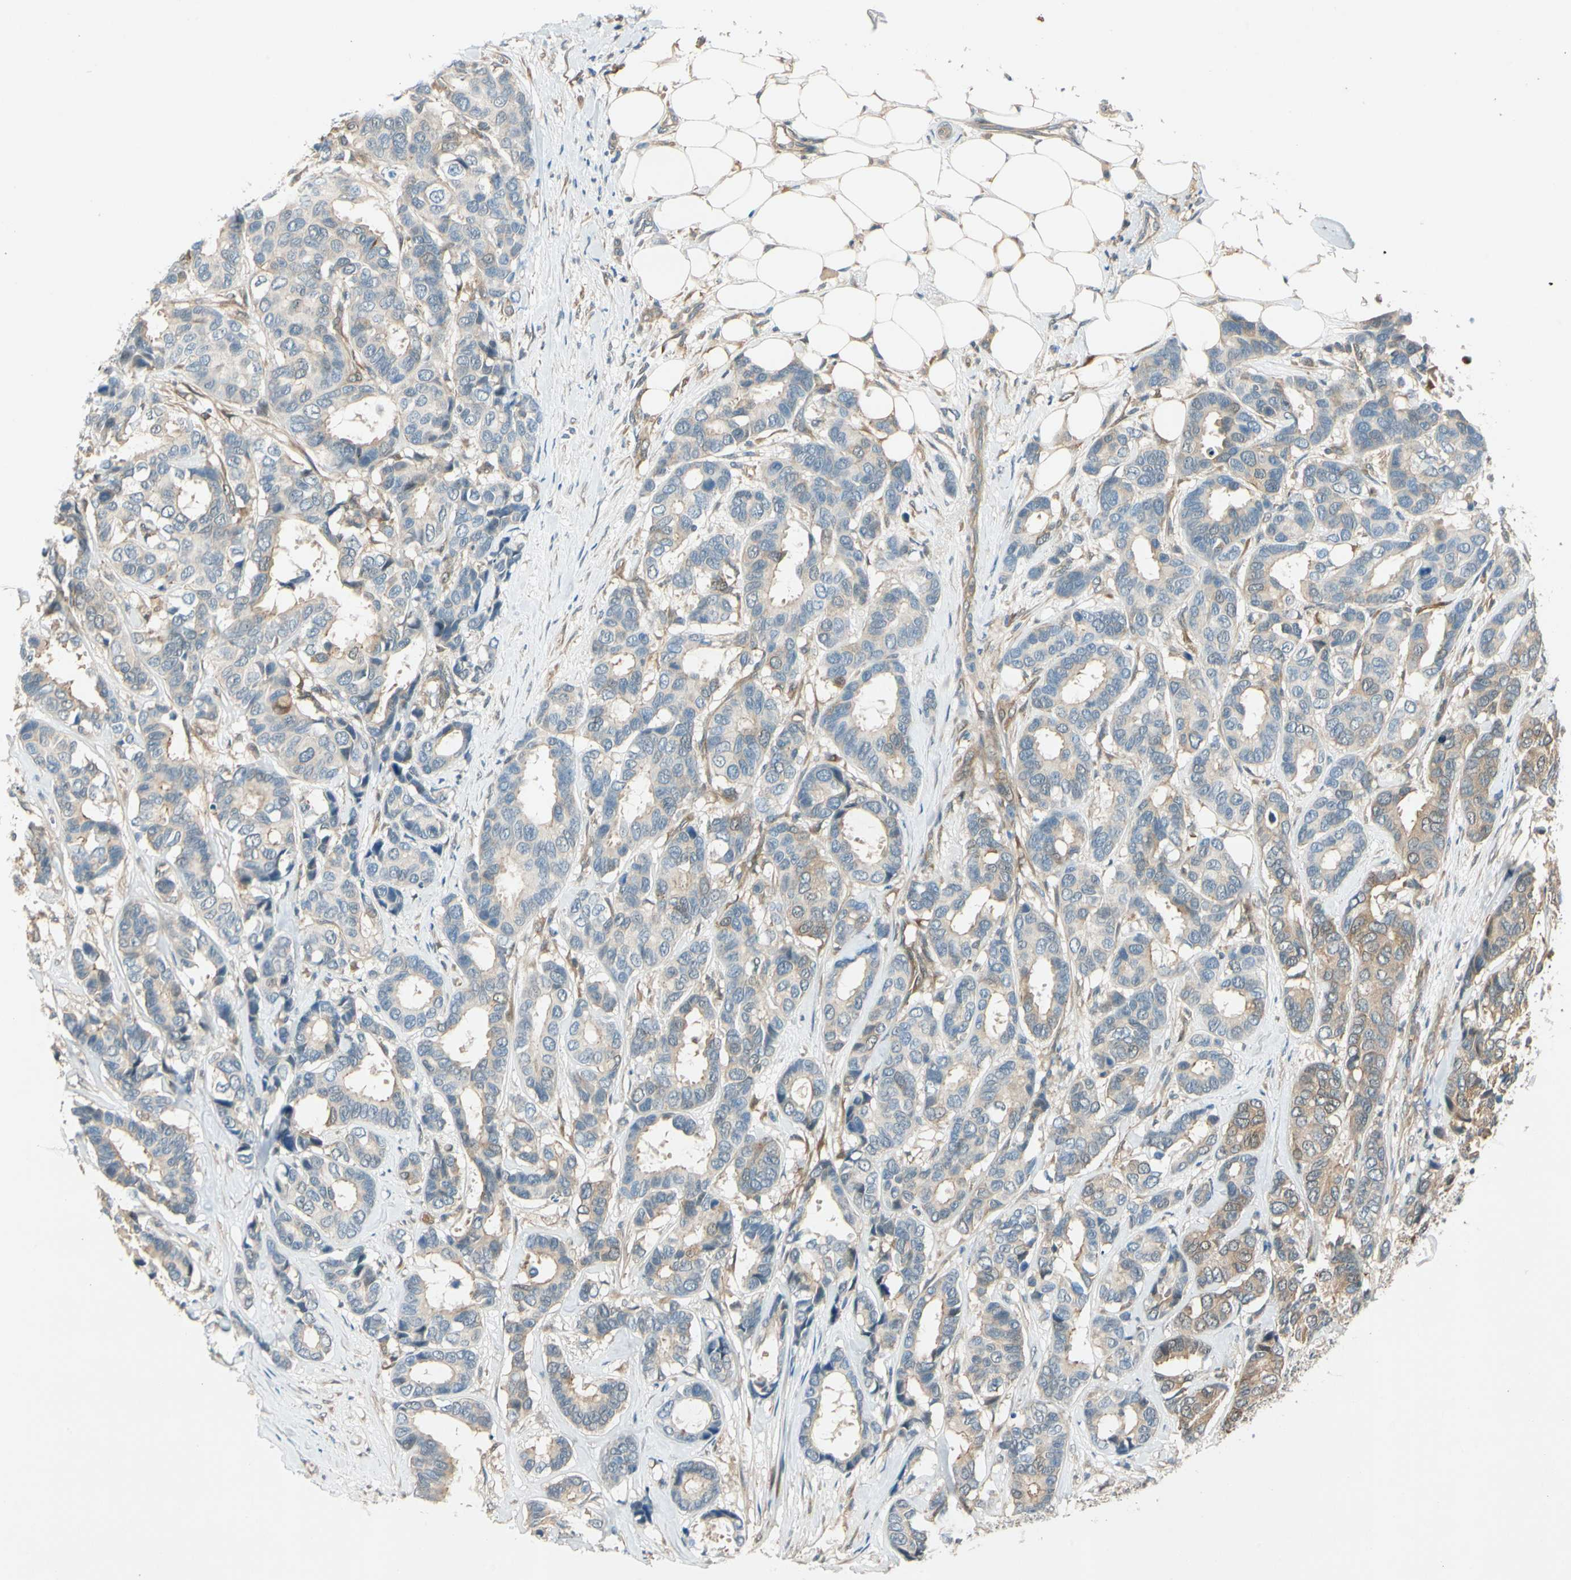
{"staining": {"intensity": "weak", "quantity": ">75%", "location": "cytoplasmic/membranous"}, "tissue": "breast cancer", "cell_type": "Tumor cells", "image_type": "cancer", "snomed": [{"axis": "morphology", "description": "Duct carcinoma"}, {"axis": "topography", "description": "Breast"}], "caption": "Brown immunohistochemical staining in human breast intraductal carcinoma shows weak cytoplasmic/membranous expression in about >75% of tumor cells.", "gene": "WIPI1", "patient": {"sex": "female", "age": 87}}